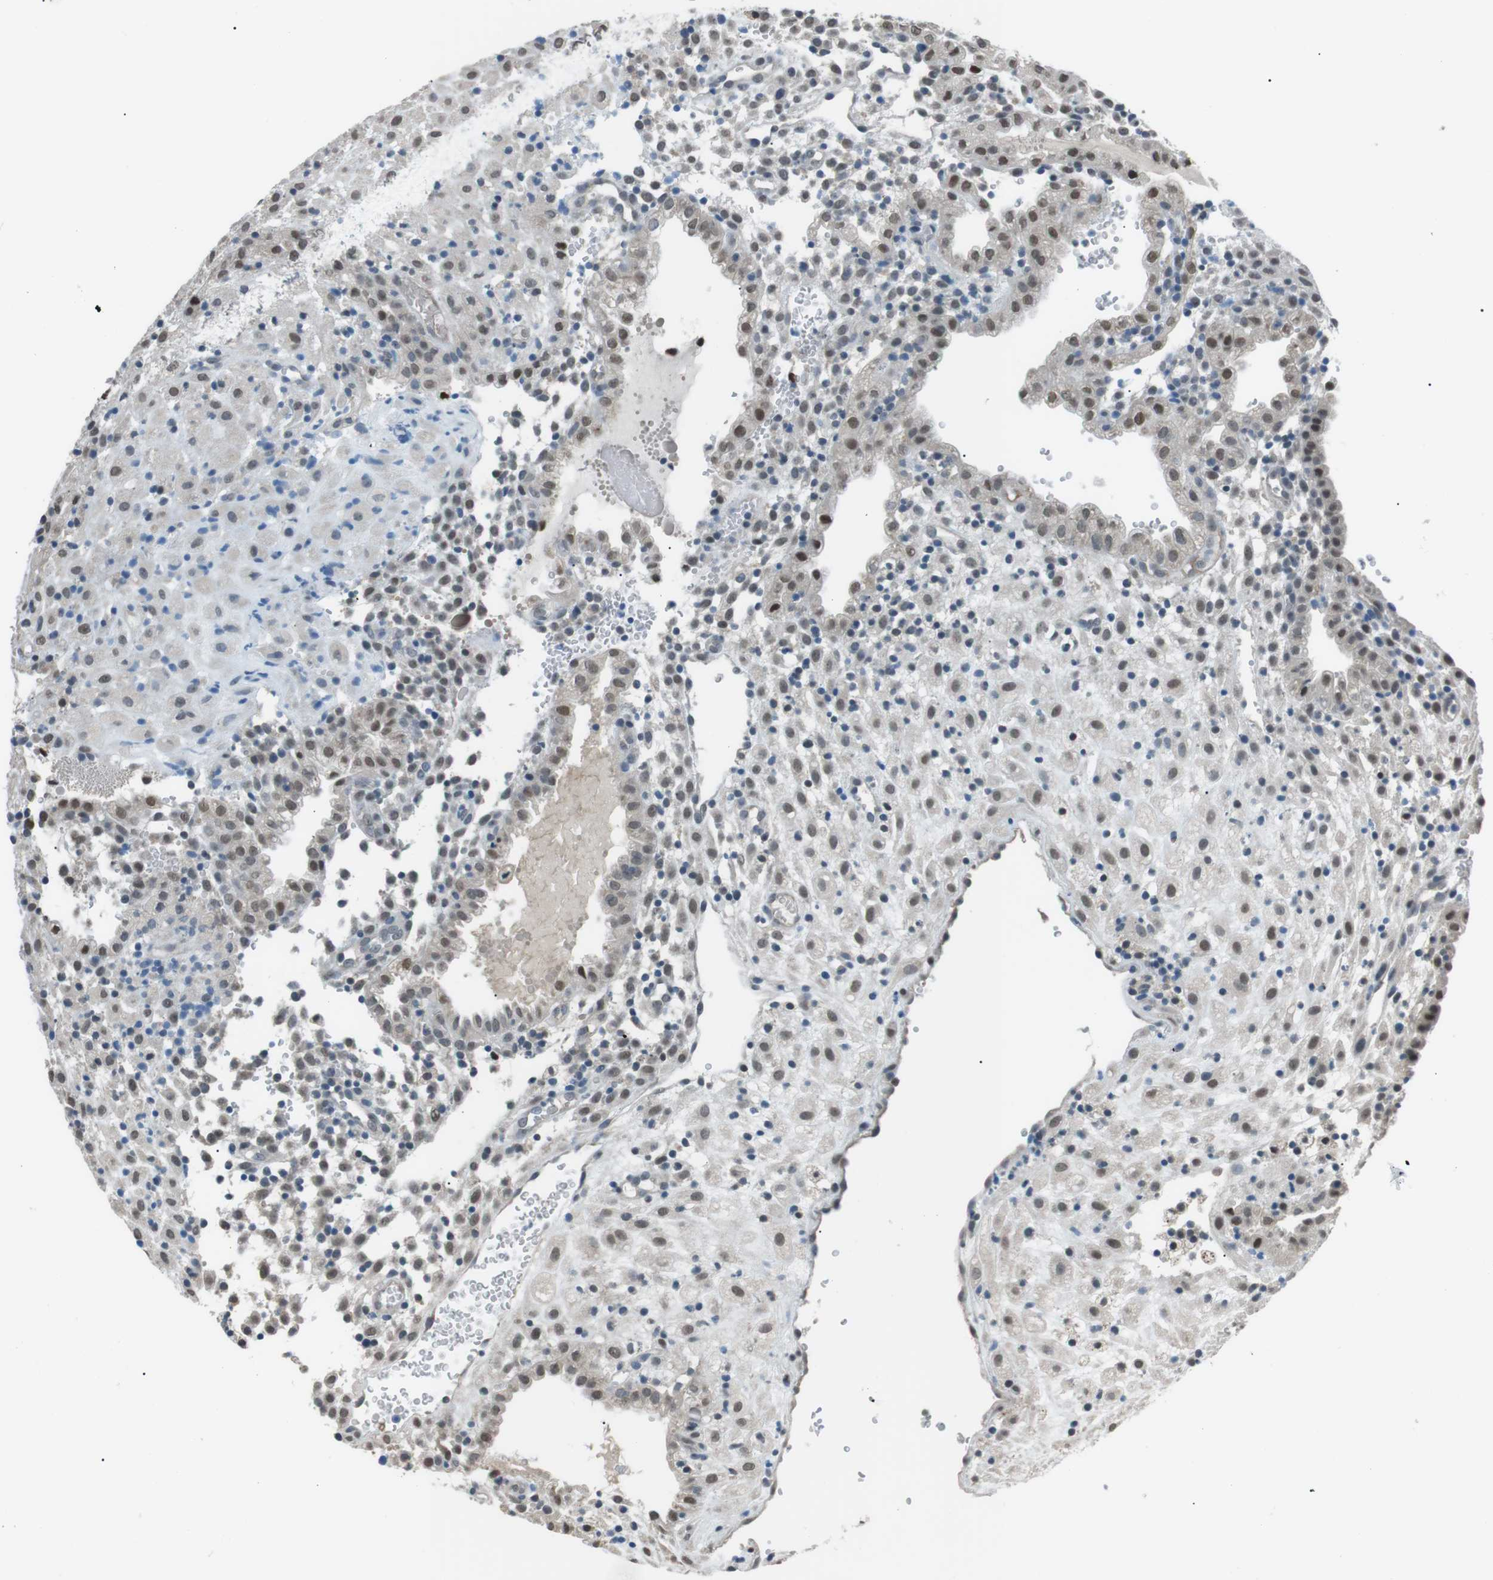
{"staining": {"intensity": "moderate", "quantity": "25%-75%", "location": "cytoplasmic/membranous,nuclear"}, "tissue": "placenta", "cell_type": "Decidual cells", "image_type": "normal", "snomed": [{"axis": "morphology", "description": "Normal tissue, NOS"}, {"axis": "topography", "description": "Placenta"}], "caption": "Placenta stained with IHC exhibits moderate cytoplasmic/membranous,nuclear expression in approximately 25%-75% of decidual cells.", "gene": "SRPK2", "patient": {"sex": "female", "age": 18}}